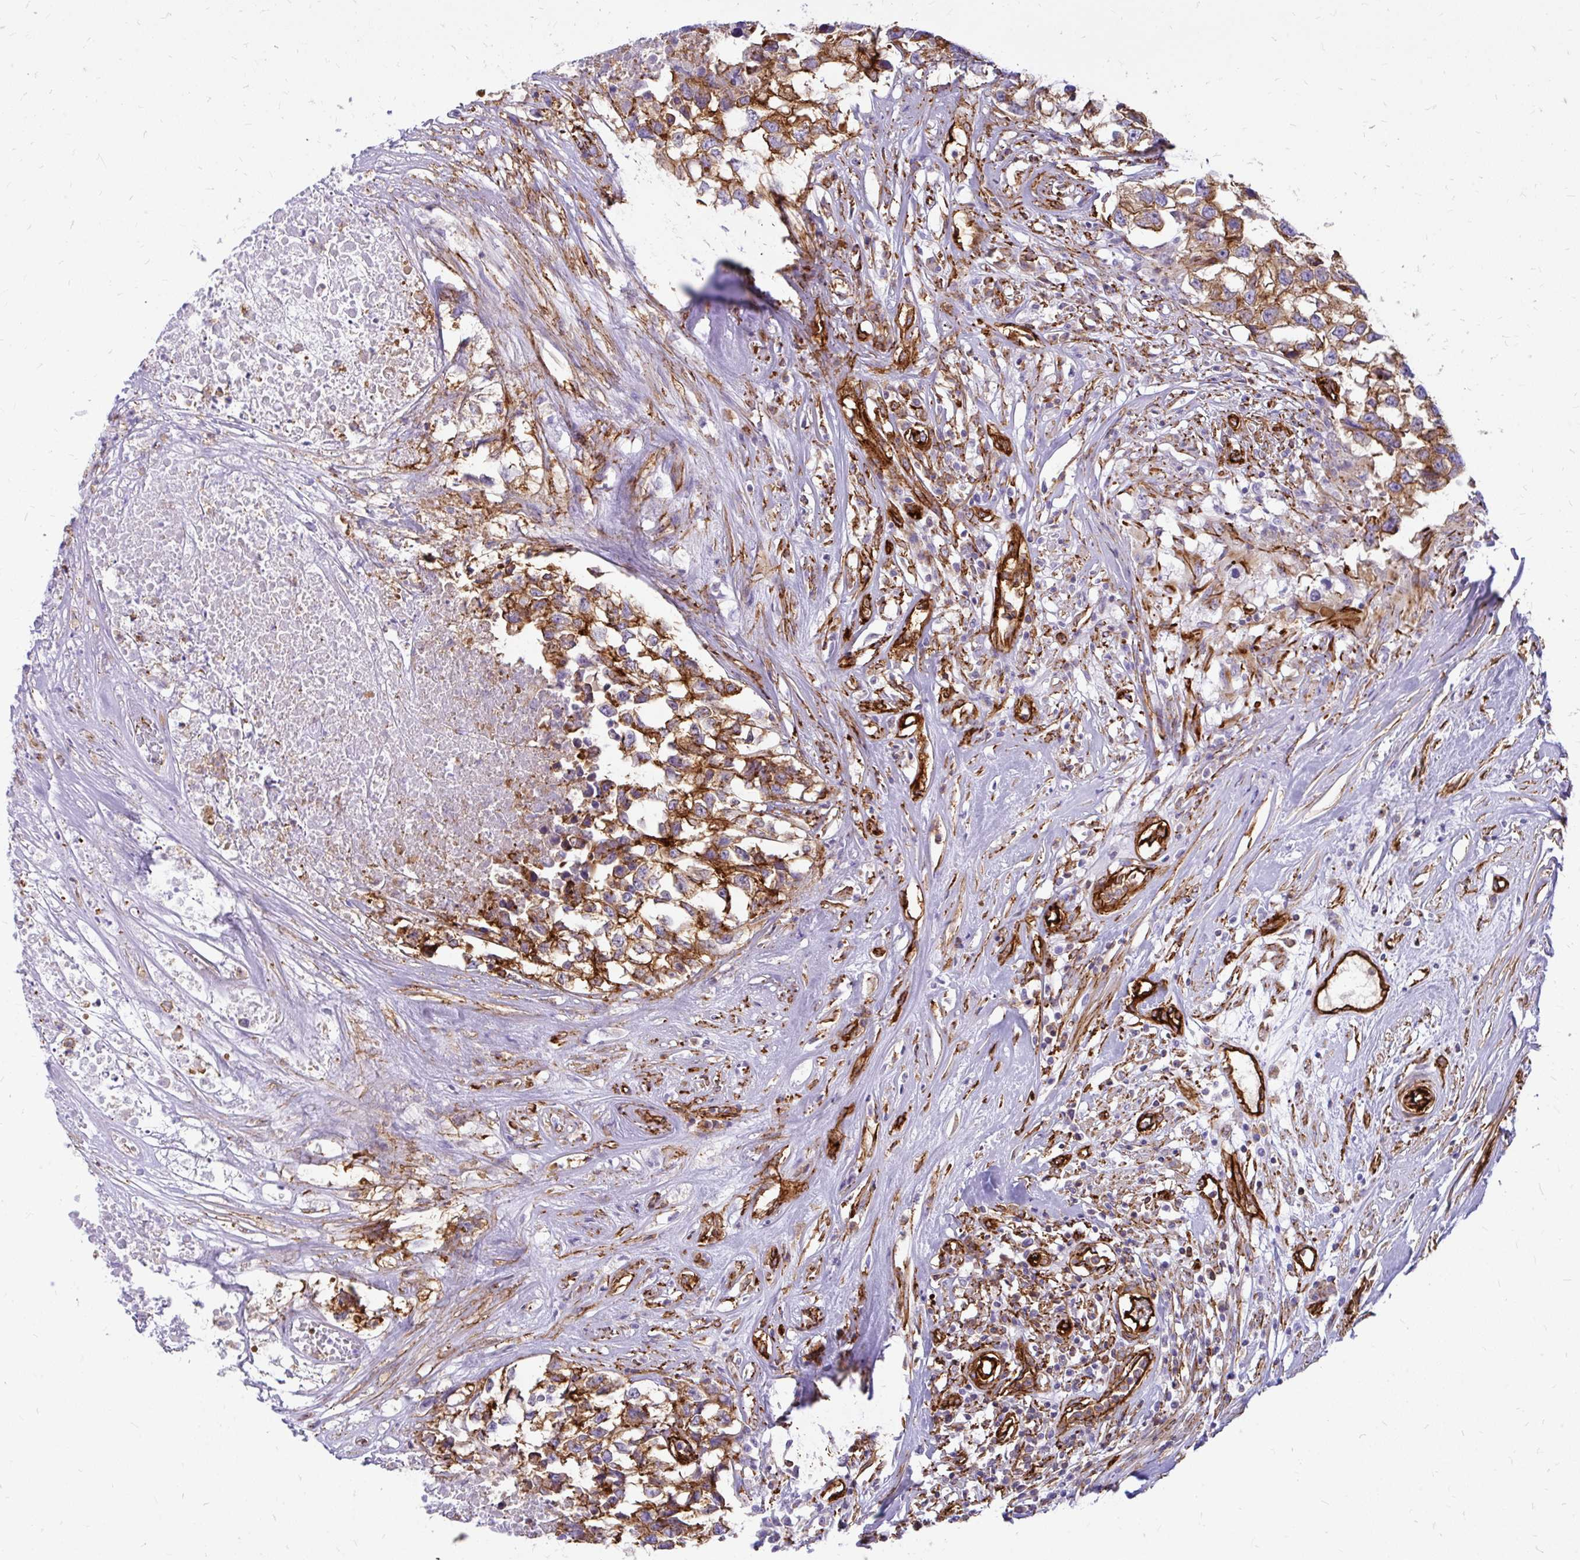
{"staining": {"intensity": "moderate", "quantity": "25%-75%", "location": "cytoplasmic/membranous"}, "tissue": "testis cancer", "cell_type": "Tumor cells", "image_type": "cancer", "snomed": [{"axis": "morphology", "description": "Carcinoma, Embryonal, NOS"}, {"axis": "topography", "description": "Testis"}], "caption": "Tumor cells display moderate cytoplasmic/membranous positivity in approximately 25%-75% of cells in testis cancer.", "gene": "MAP1LC3B", "patient": {"sex": "male", "age": 83}}